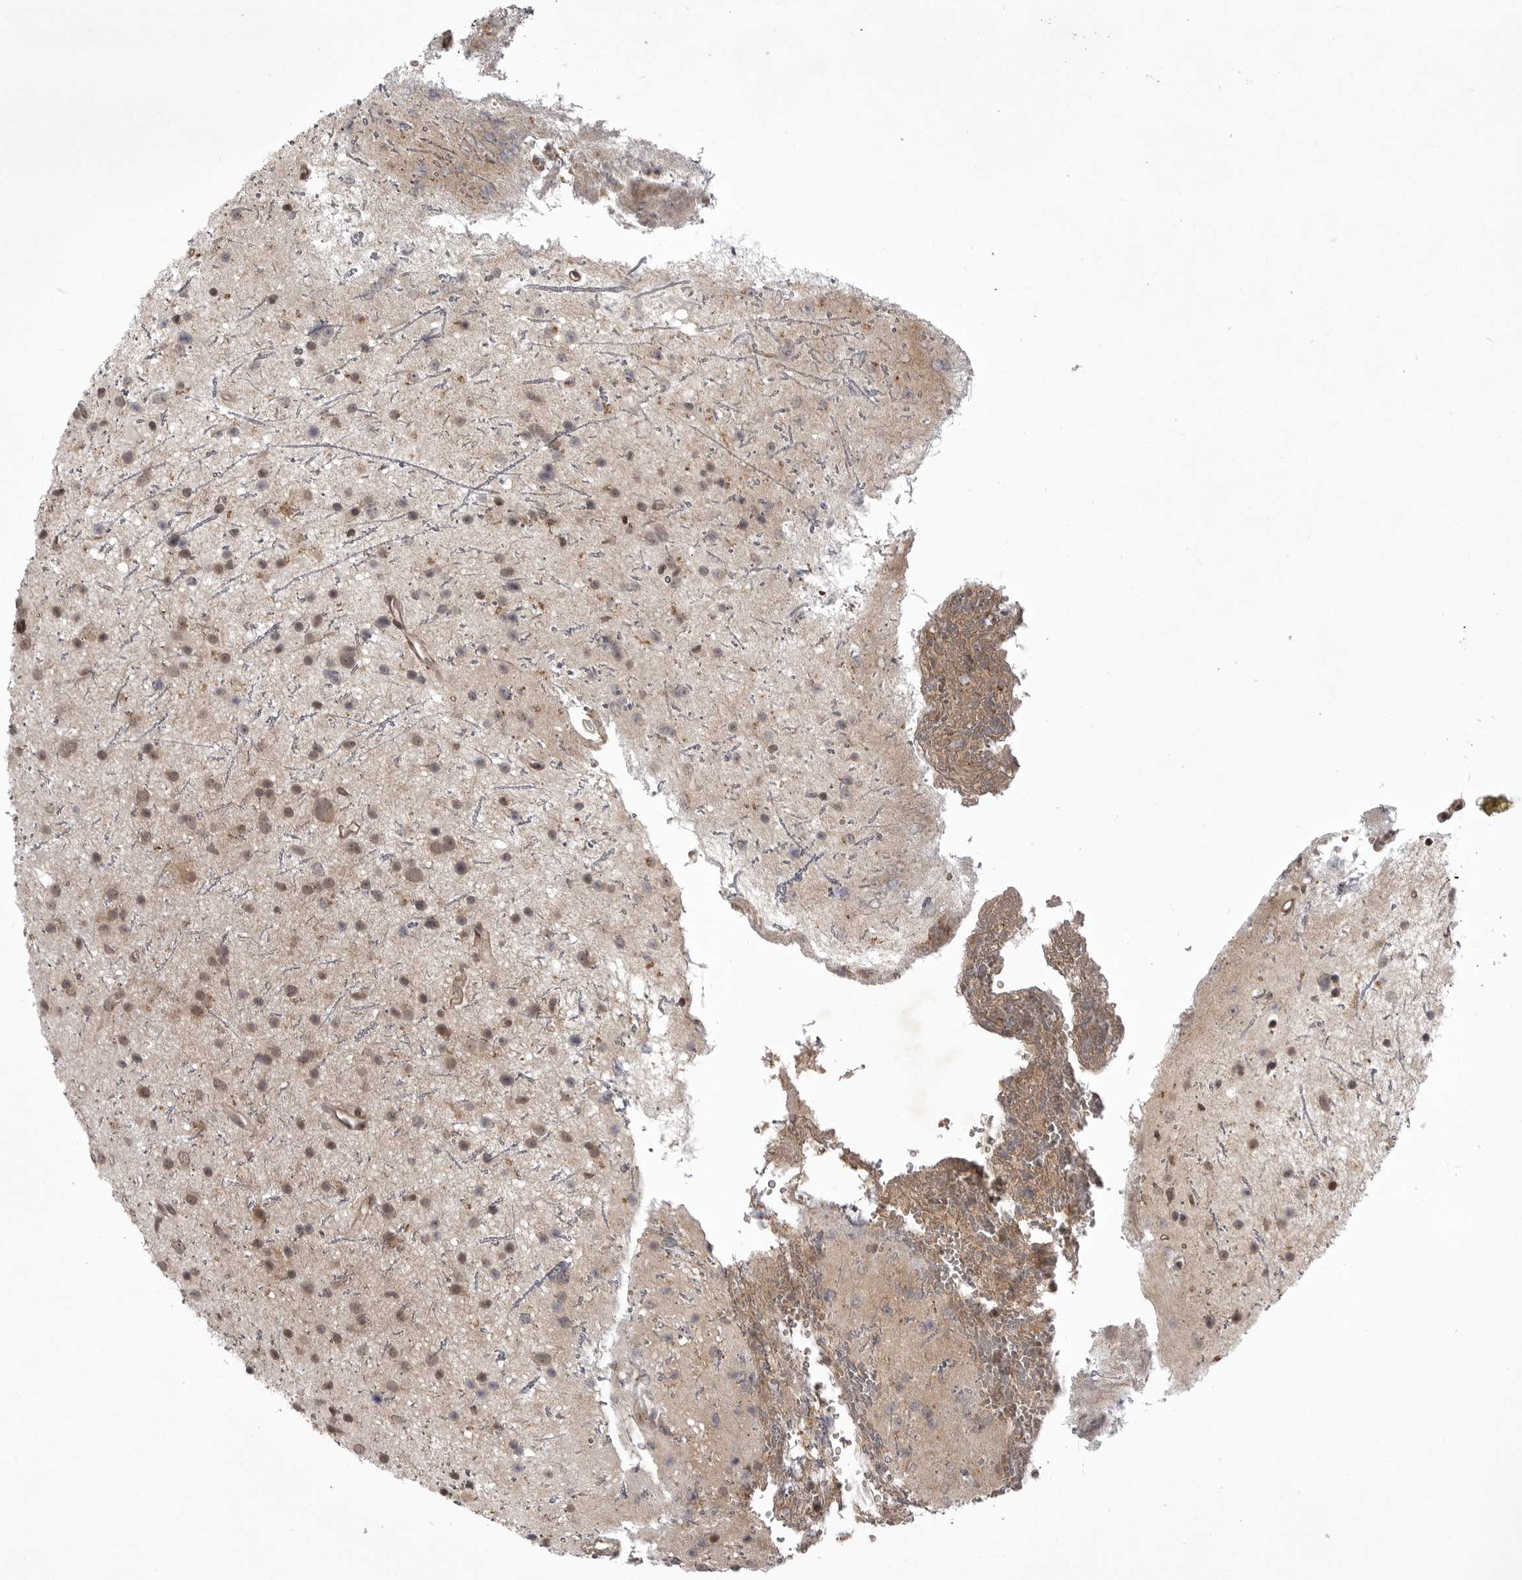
{"staining": {"intensity": "weak", "quantity": ">75%", "location": "cytoplasmic/membranous,nuclear"}, "tissue": "glioma", "cell_type": "Tumor cells", "image_type": "cancer", "snomed": [{"axis": "morphology", "description": "Glioma, malignant, Low grade"}, {"axis": "topography", "description": "Cerebral cortex"}], "caption": "A brown stain highlights weak cytoplasmic/membranous and nuclear expression of a protein in glioma tumor cells. The protein of interest is stained brown, and the nuclei are stained in blue (DAB (3,3'-diaminobenzidine) IHC with brightfield microscopy, high magnification).", "gene": "SNX16", "patient": {"sex": "female", "age": 39}}